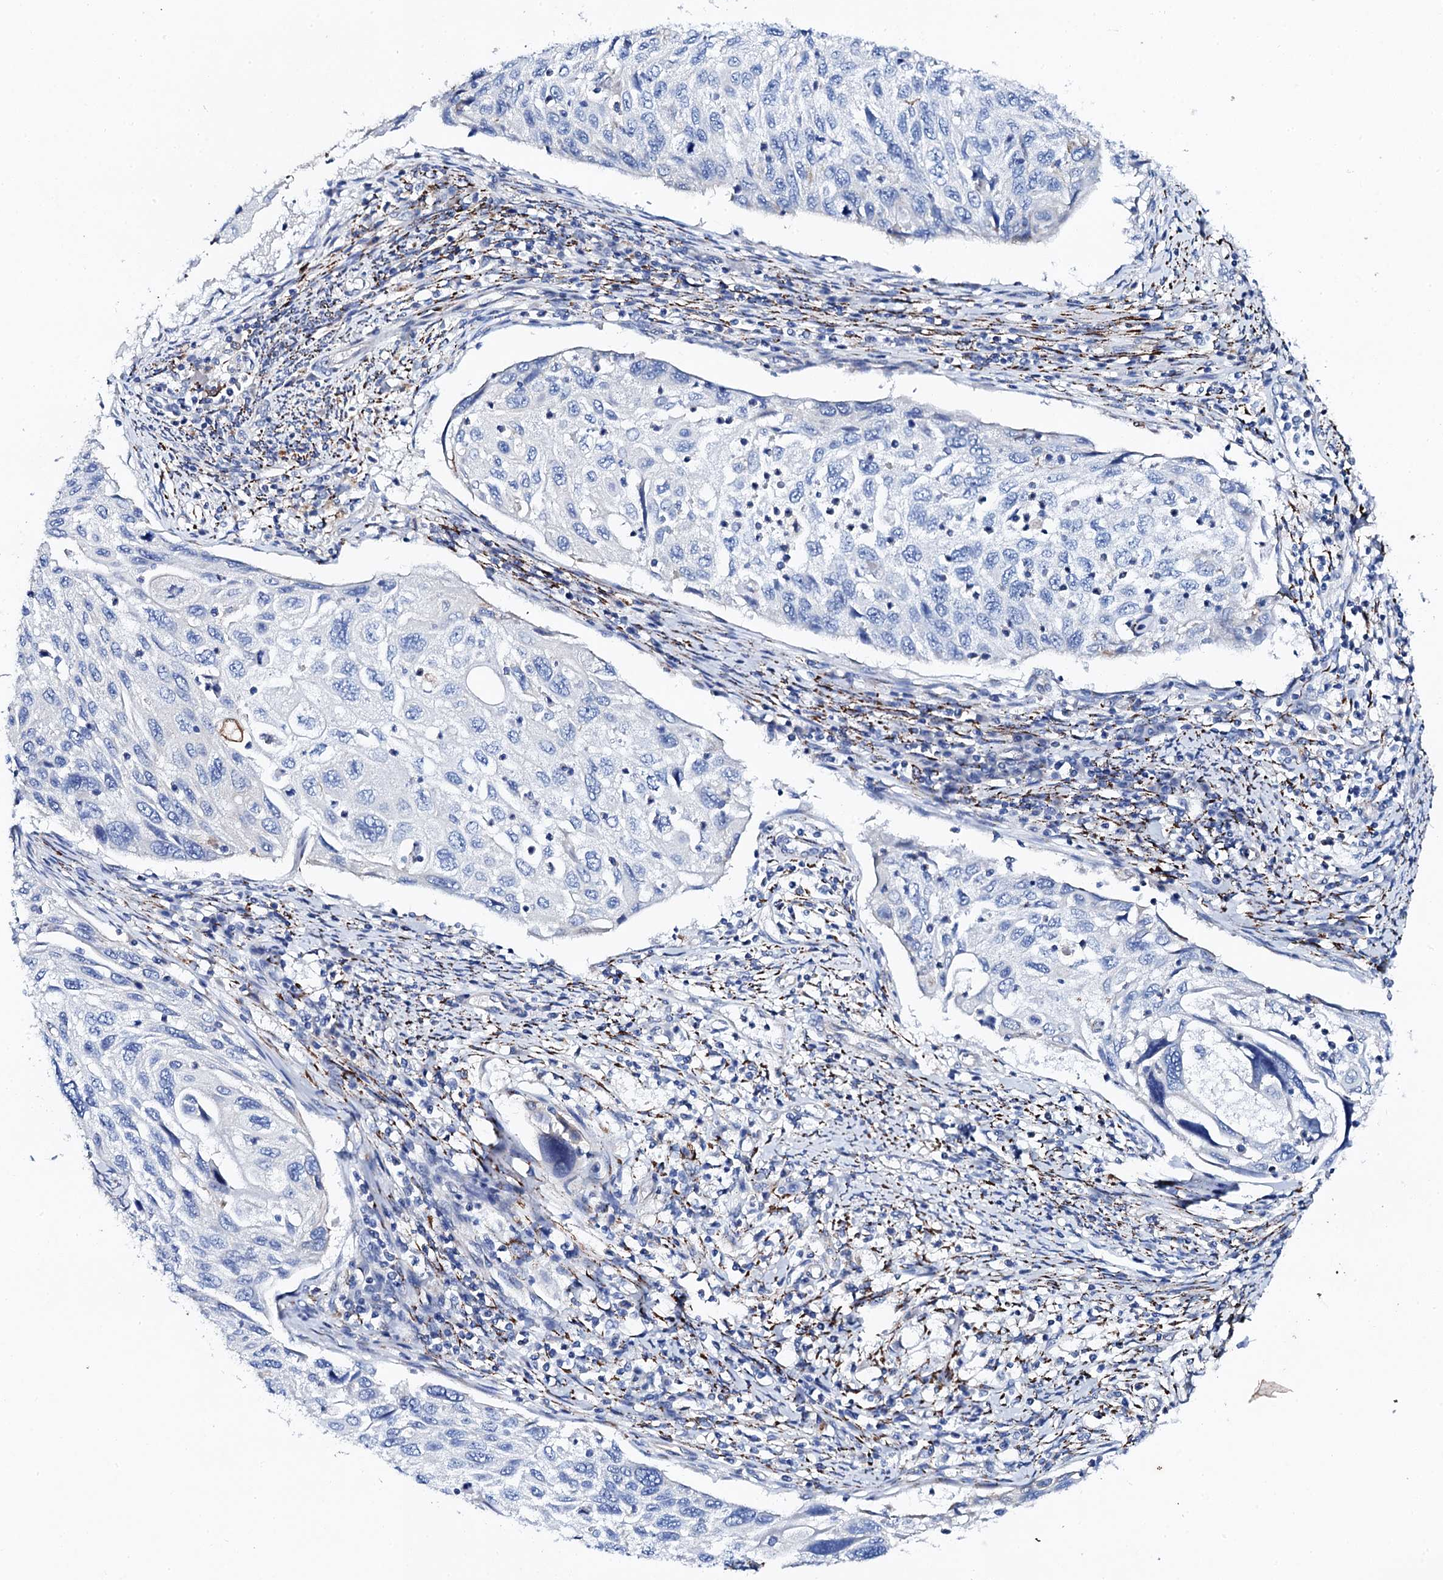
{"staining": {"intensity": "negative", "quantity": "none", "location": "none"}, "tissue": "cervical cancer", "cell_type": "Tumor cells", "image_type": "cancer", "snomed": [{"axis": "morphology", "description": "Squamous cell carcinoma, NOS"}, {"axis": "topography", "description": "Cervix"}], "caption": "The micrograph exhibits no significant positivity in tumor cells of cervical cancer. Brightfield microscopy of immunohistochemistry (IHC) stained with DAB (3,3'-diaminobenzidine) (brown) and hematoxylin (blue), captured at high magnification.", "gene": "KLHL32", "patient": {"sex": "female", "age": 70}}